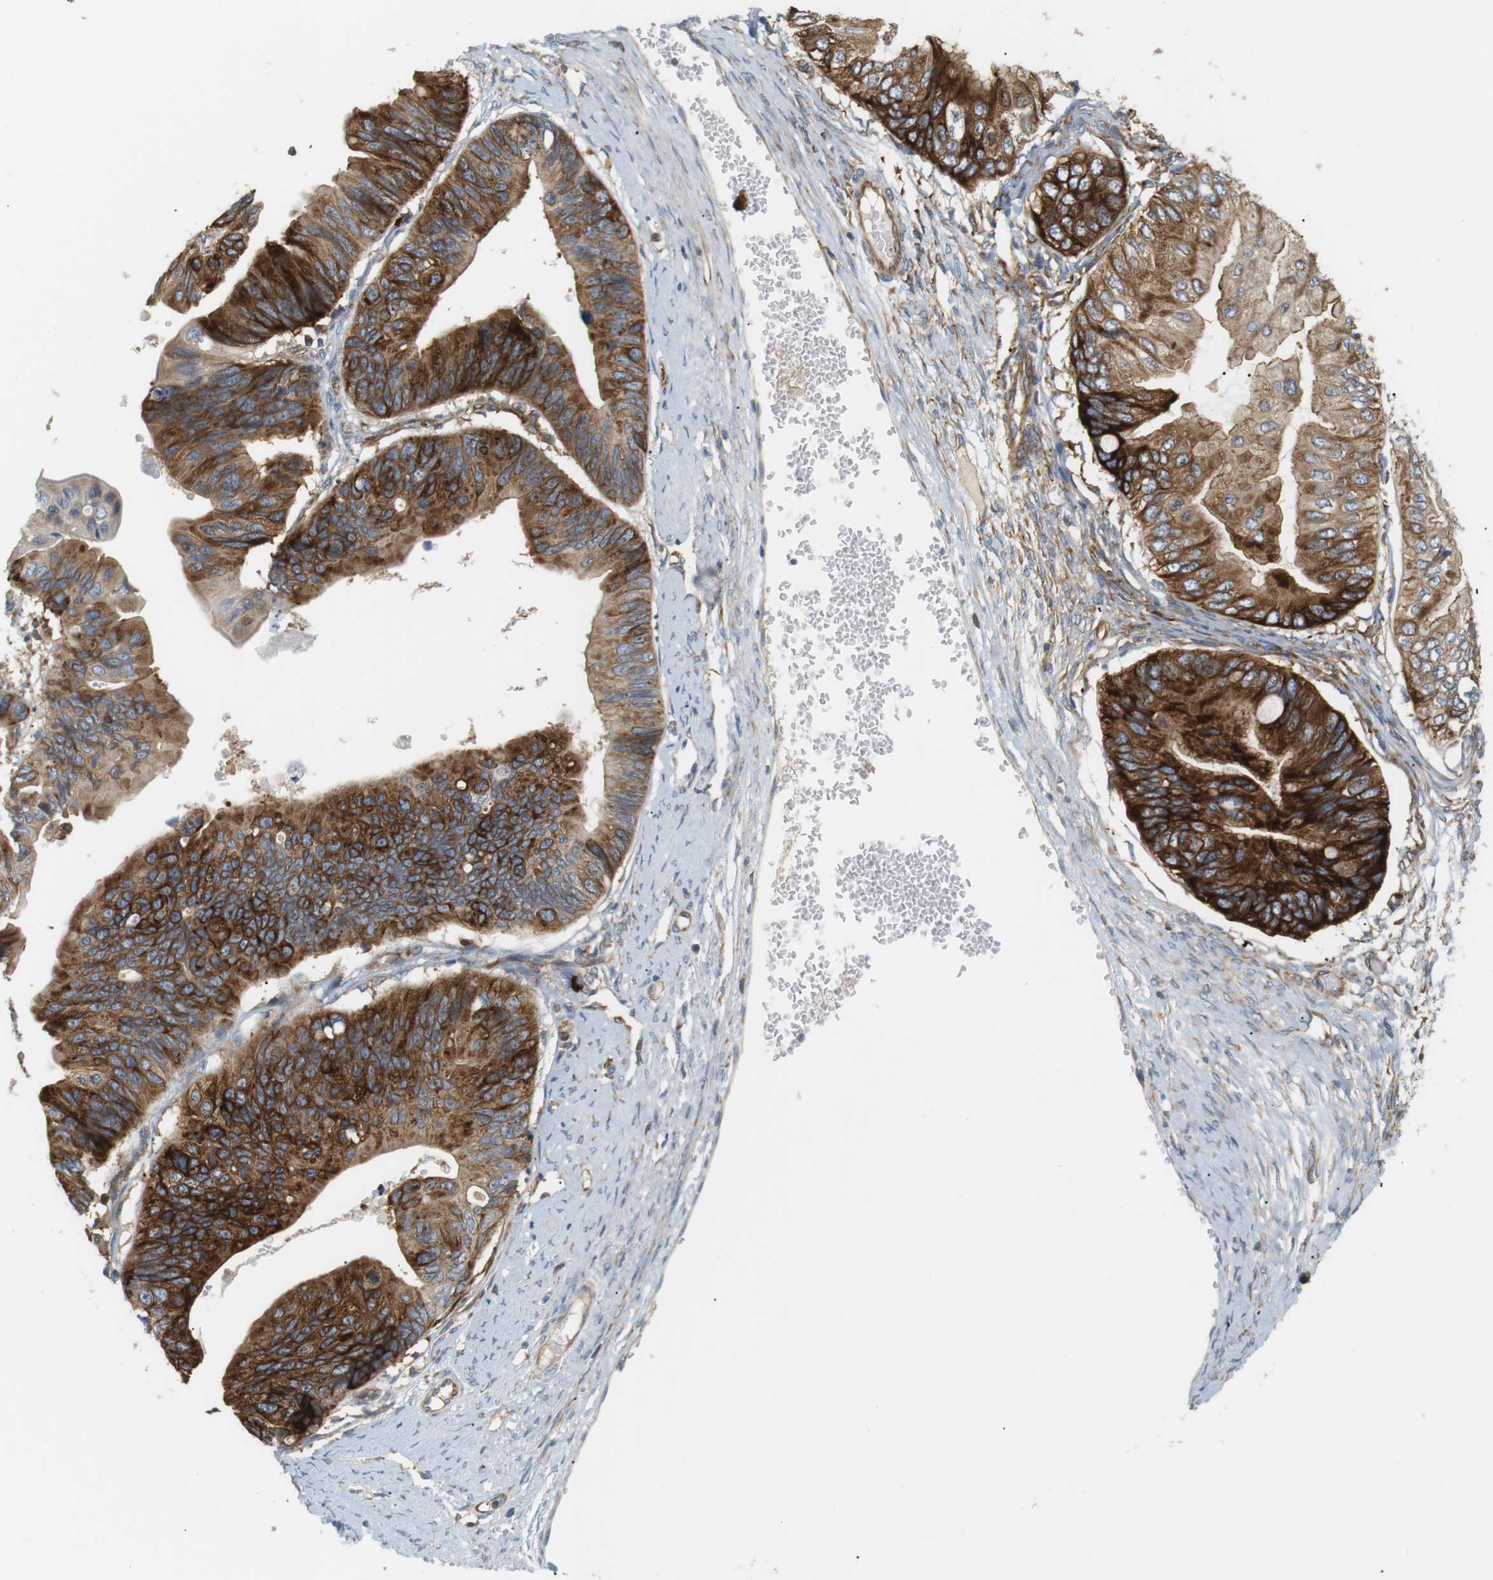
{"staining": {"intensity": "strong", "quantity": ">75%", "location": "cytoplasmic/membranous"}, "tissue": "ovarian cancer", "cell_type": "Tumor cells", "image_type": "cancer", "snomed": [{"axis": "morphology", "description": "Cystadenocarcinoma, mucinous, NOS"}, {"axis": "topography", "description": "Ovary"}], "caption": "Strong cytoplasmic/membranous staining is present in about >75% of tumor cells in ovarian cancer (mucinous cystadenocarcinoma).", "gene": "TMEM200A", "patient": {"sex": "female", "age": 61}}